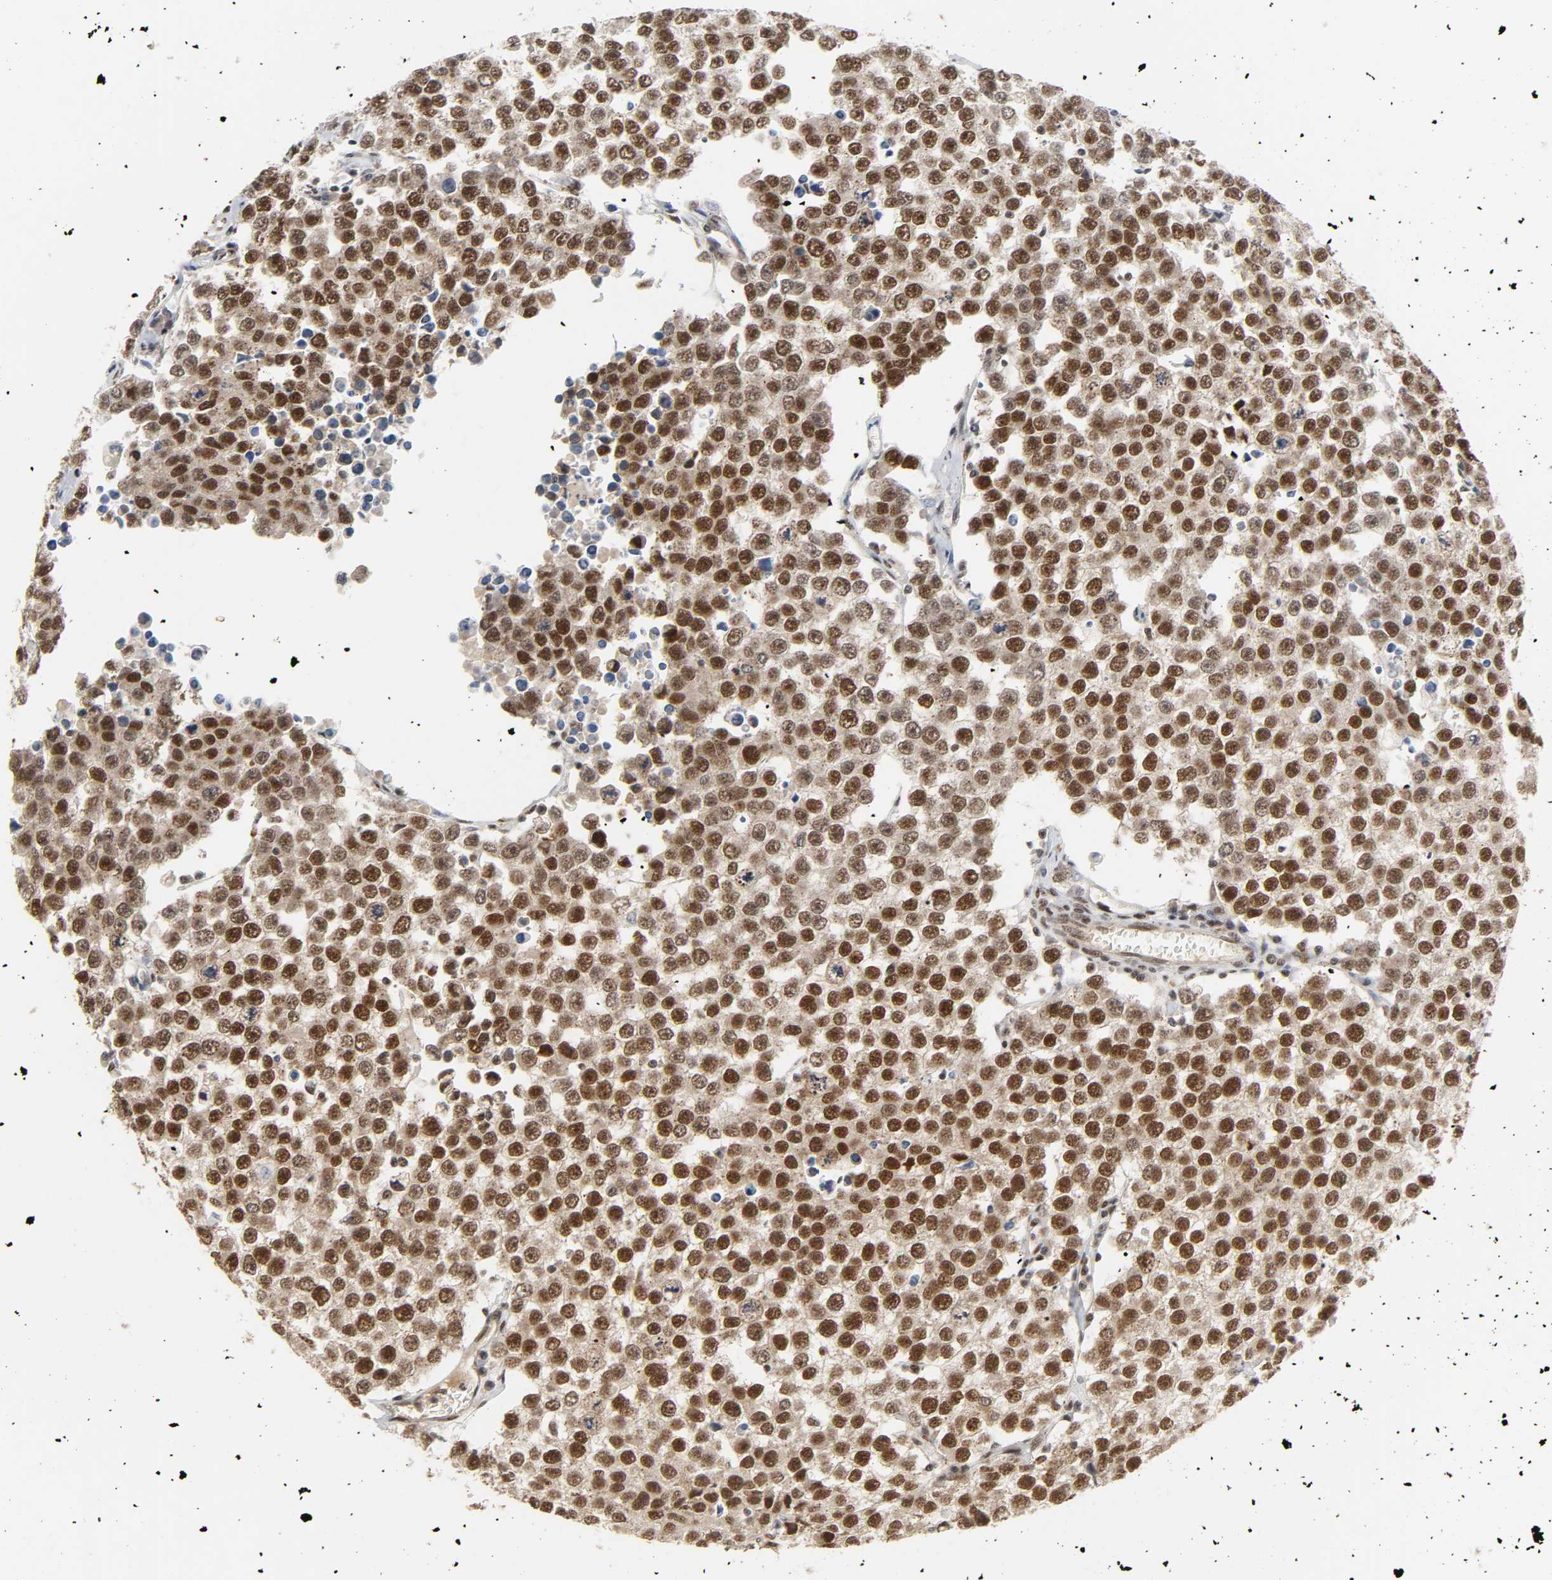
{"staining": {"intensity": "moderate", "quantity": ">75%", "location": "cytoplasmic/membranous,nuclear"}, "tissue": "testis cancer", "cell_type": "Tumor cells", "image_type": "cancer", "snomed": [{"axis": "morphology", "description": "Seminoma, NOS"}, {"axis": "morphology", "description": "Carcinoma, Embryonal, NOS"}, {"axis": "topography", "description": "Testis"}], "caption": "DAB immunohistochemical staining of human testis cancer reveals moderate cytoplasmic/membranous and nuclear protein positivity in about >75% of tumor cells.", "gene": "NCOA6", "patient": {"sex": "male", "age": 52}}